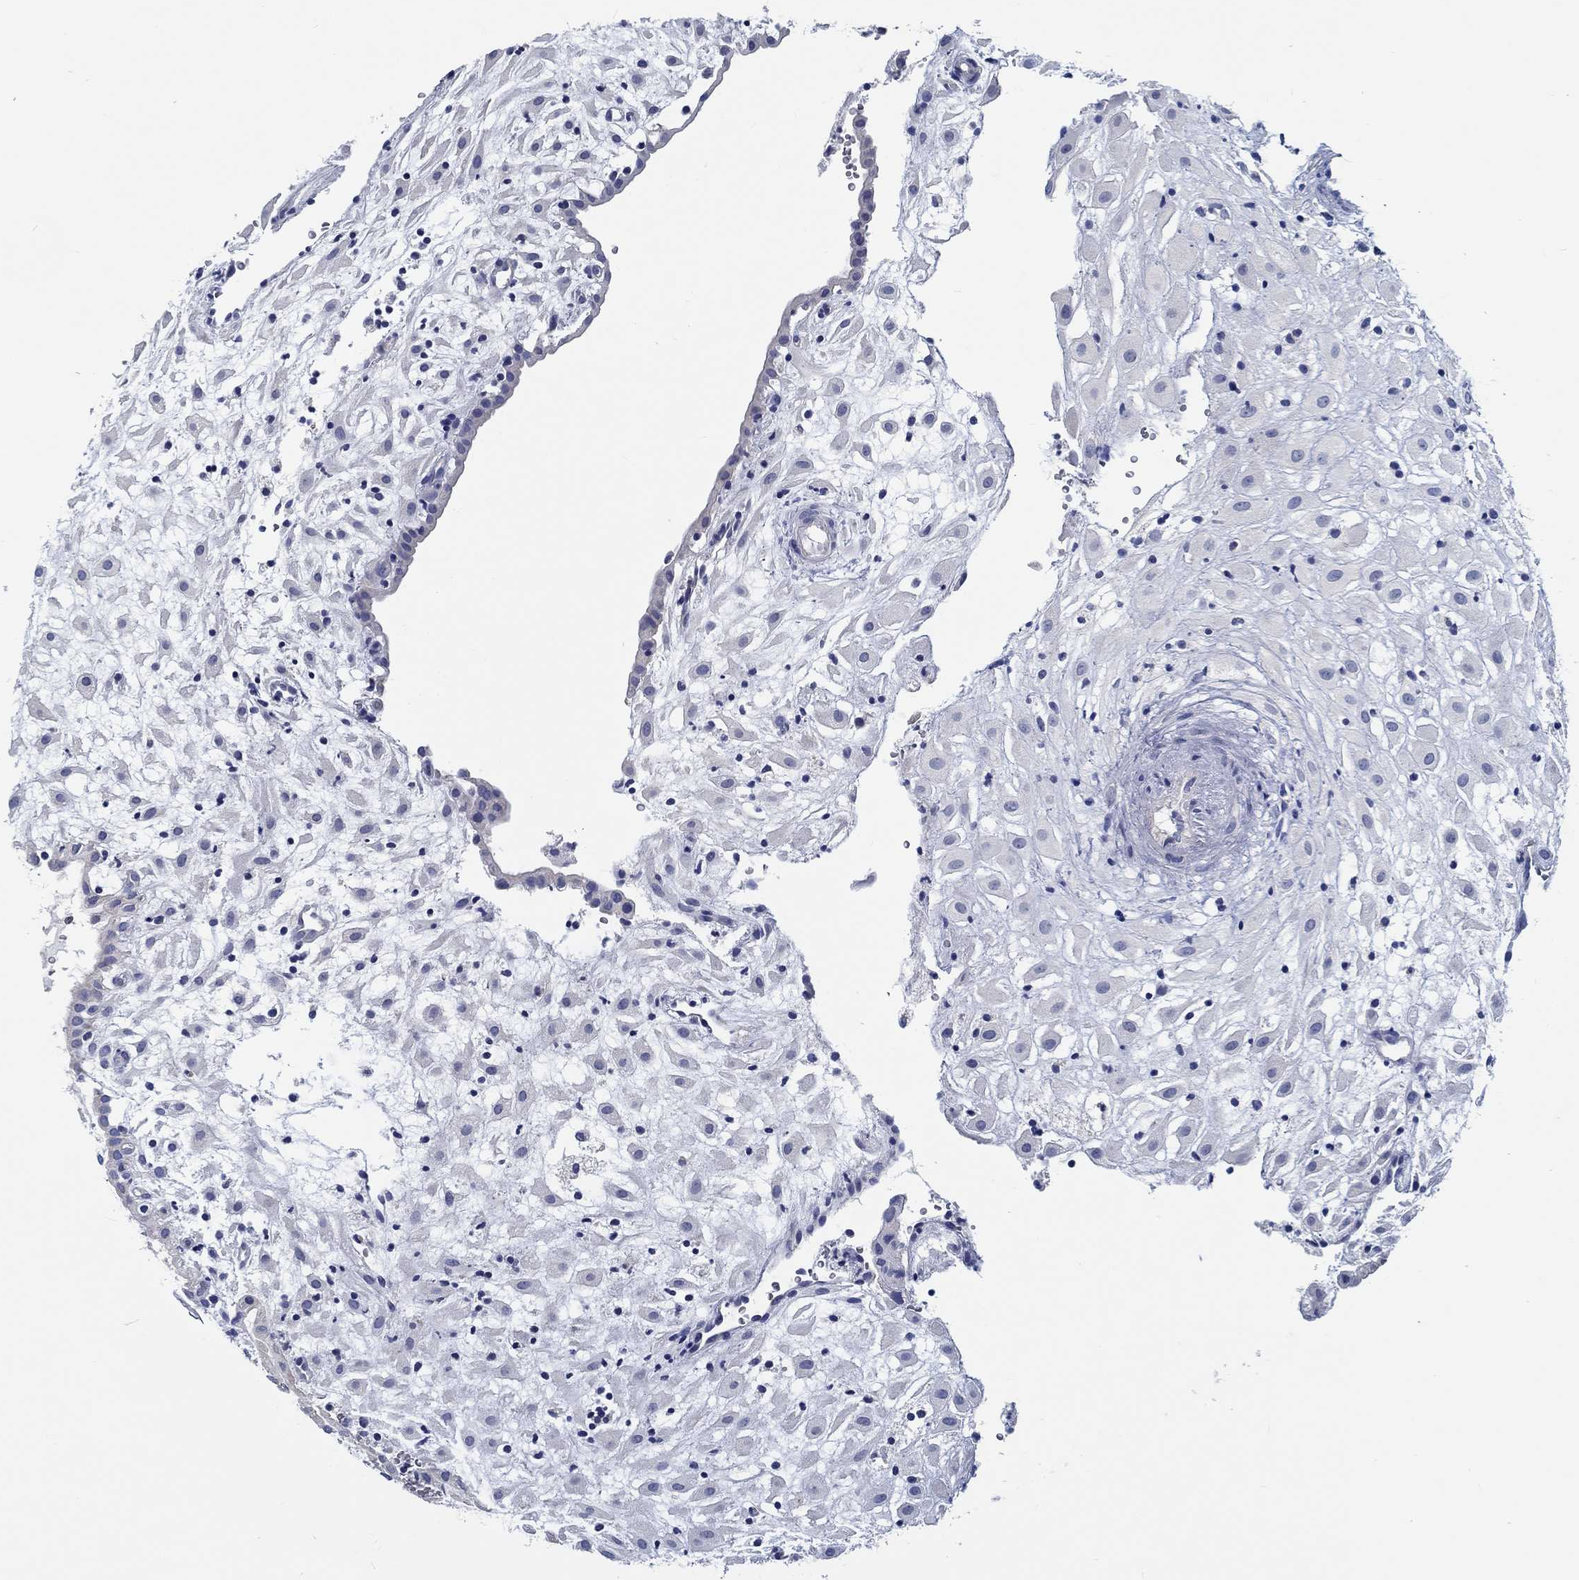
{"staining": {"intensity": "negative", "quantity": "none", "location": "none"}, "tissue": "placenta", "cell_type": "Decidual cells", "image_type": "normal", "snomed": [{"axis": "morphology", "description": "Normal tissue, NOS"}, {"axis": "topography", "description": "Placenta"}], "caption": "IHC photomicrograph of unremarkable placenta: human placenta stained with DAB (3,3'-diaminobenzidine) exhibits no significant protein staining in decidual cells. (Stains: DAB (3,3'-diaminobenzidine) immunohistochemistry (IHC) with hematoxylin counter stain, Microscopy: brightfield microscopy at high magnification).", "gene": "MYBPC1", "patient": {"sex": "female", "age": 24}}